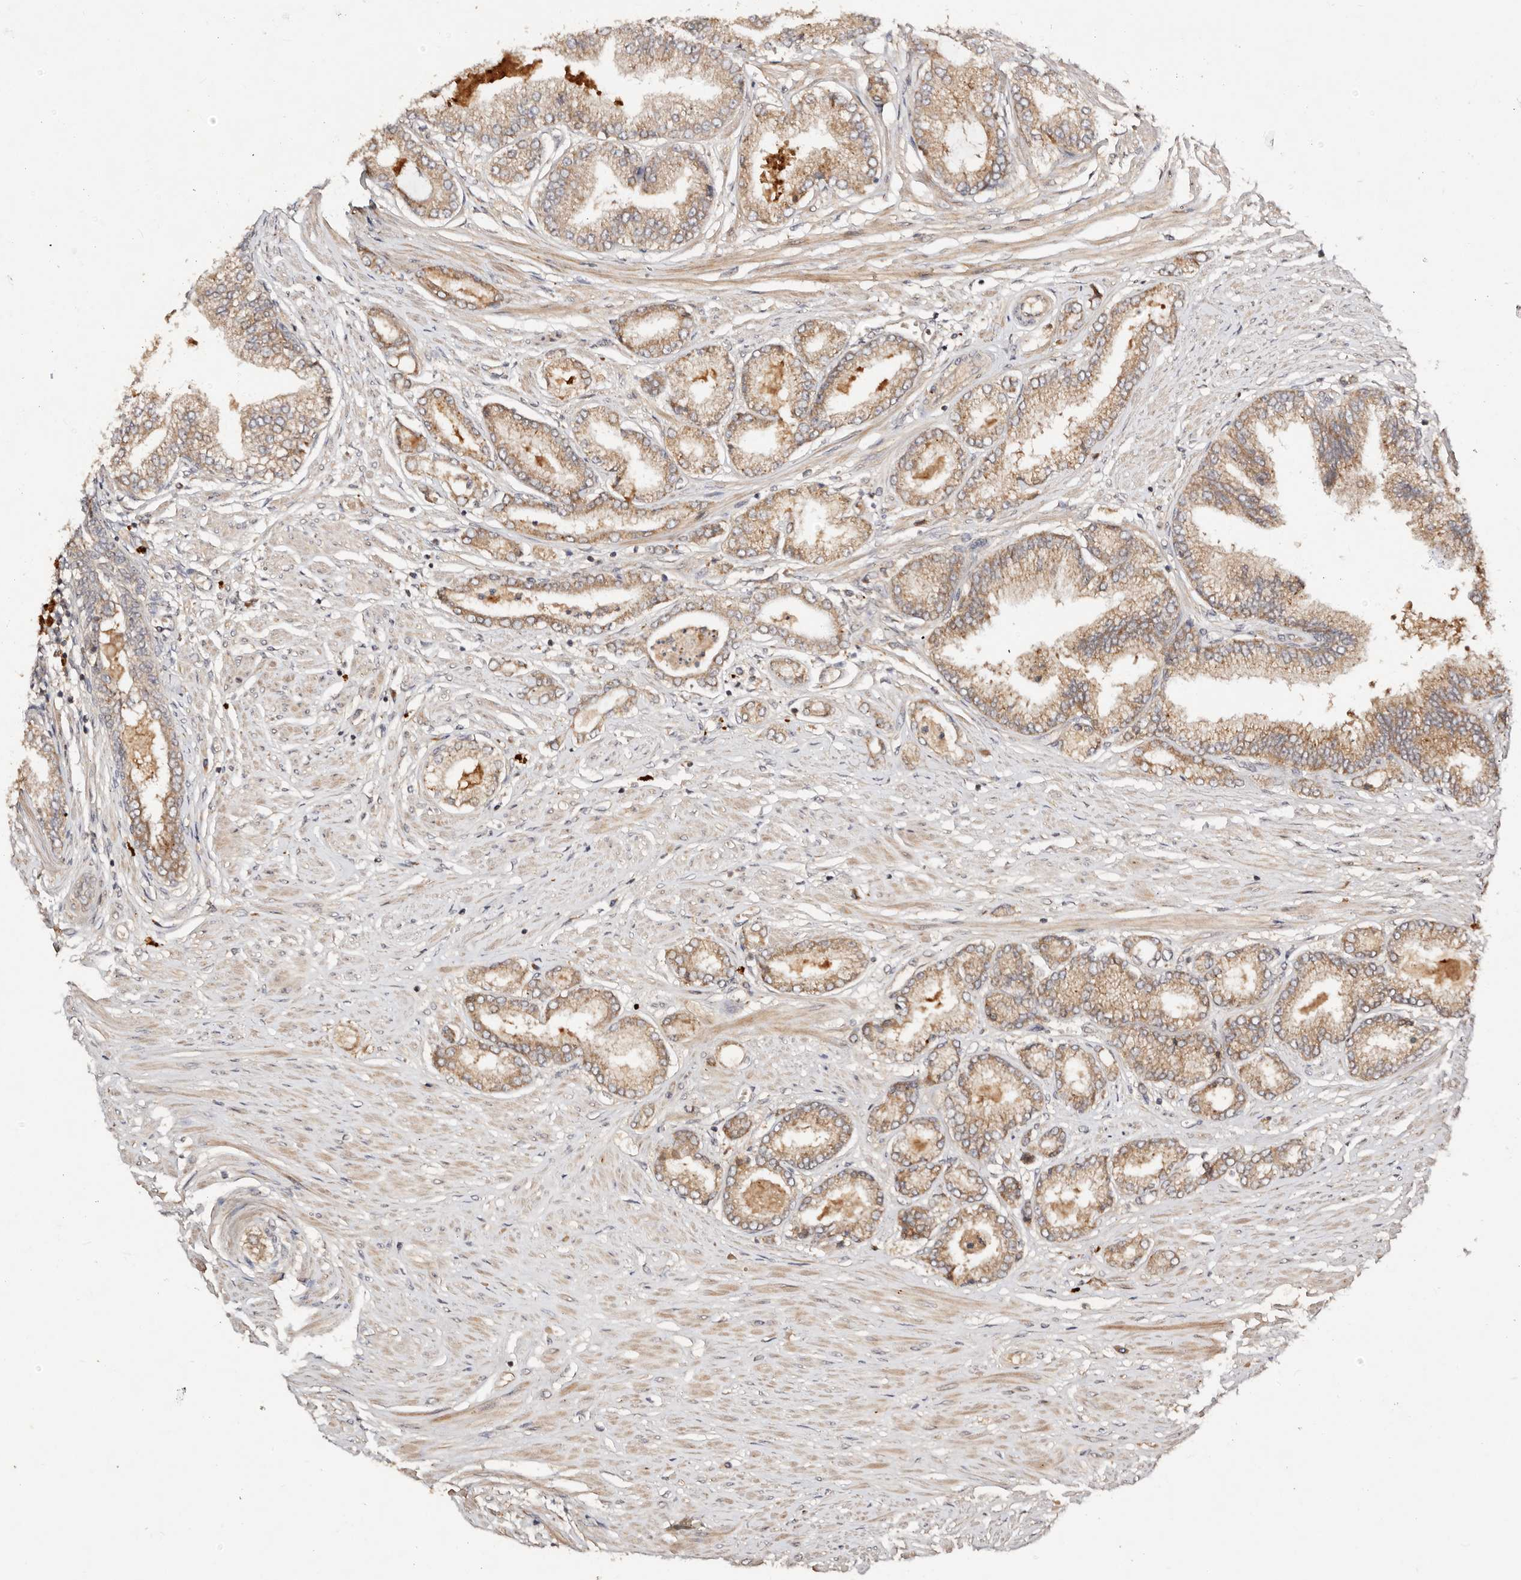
{"staining": {"intensity": "moderate", "quantity": ">75%", "location": "cytoplasmic/membranous"}, "tissue": "prostate cancer", "cell_type": "Tumor cells", "image_type": "cancer", "snomed": [{"axis": "morphology", "description": "Adenocarcinoma, Low grade"}, {"axis": "topography", "description": "Prostate"}], "caption": "The photomicrograph reveals a brown stain indicating the presence of a protein in the cytoplasmic/membranous of tumor cells in prostate low-grade adenocarcinoma.", "gene": "DENND11", "patient": {"sex": "male", "age": 63}}